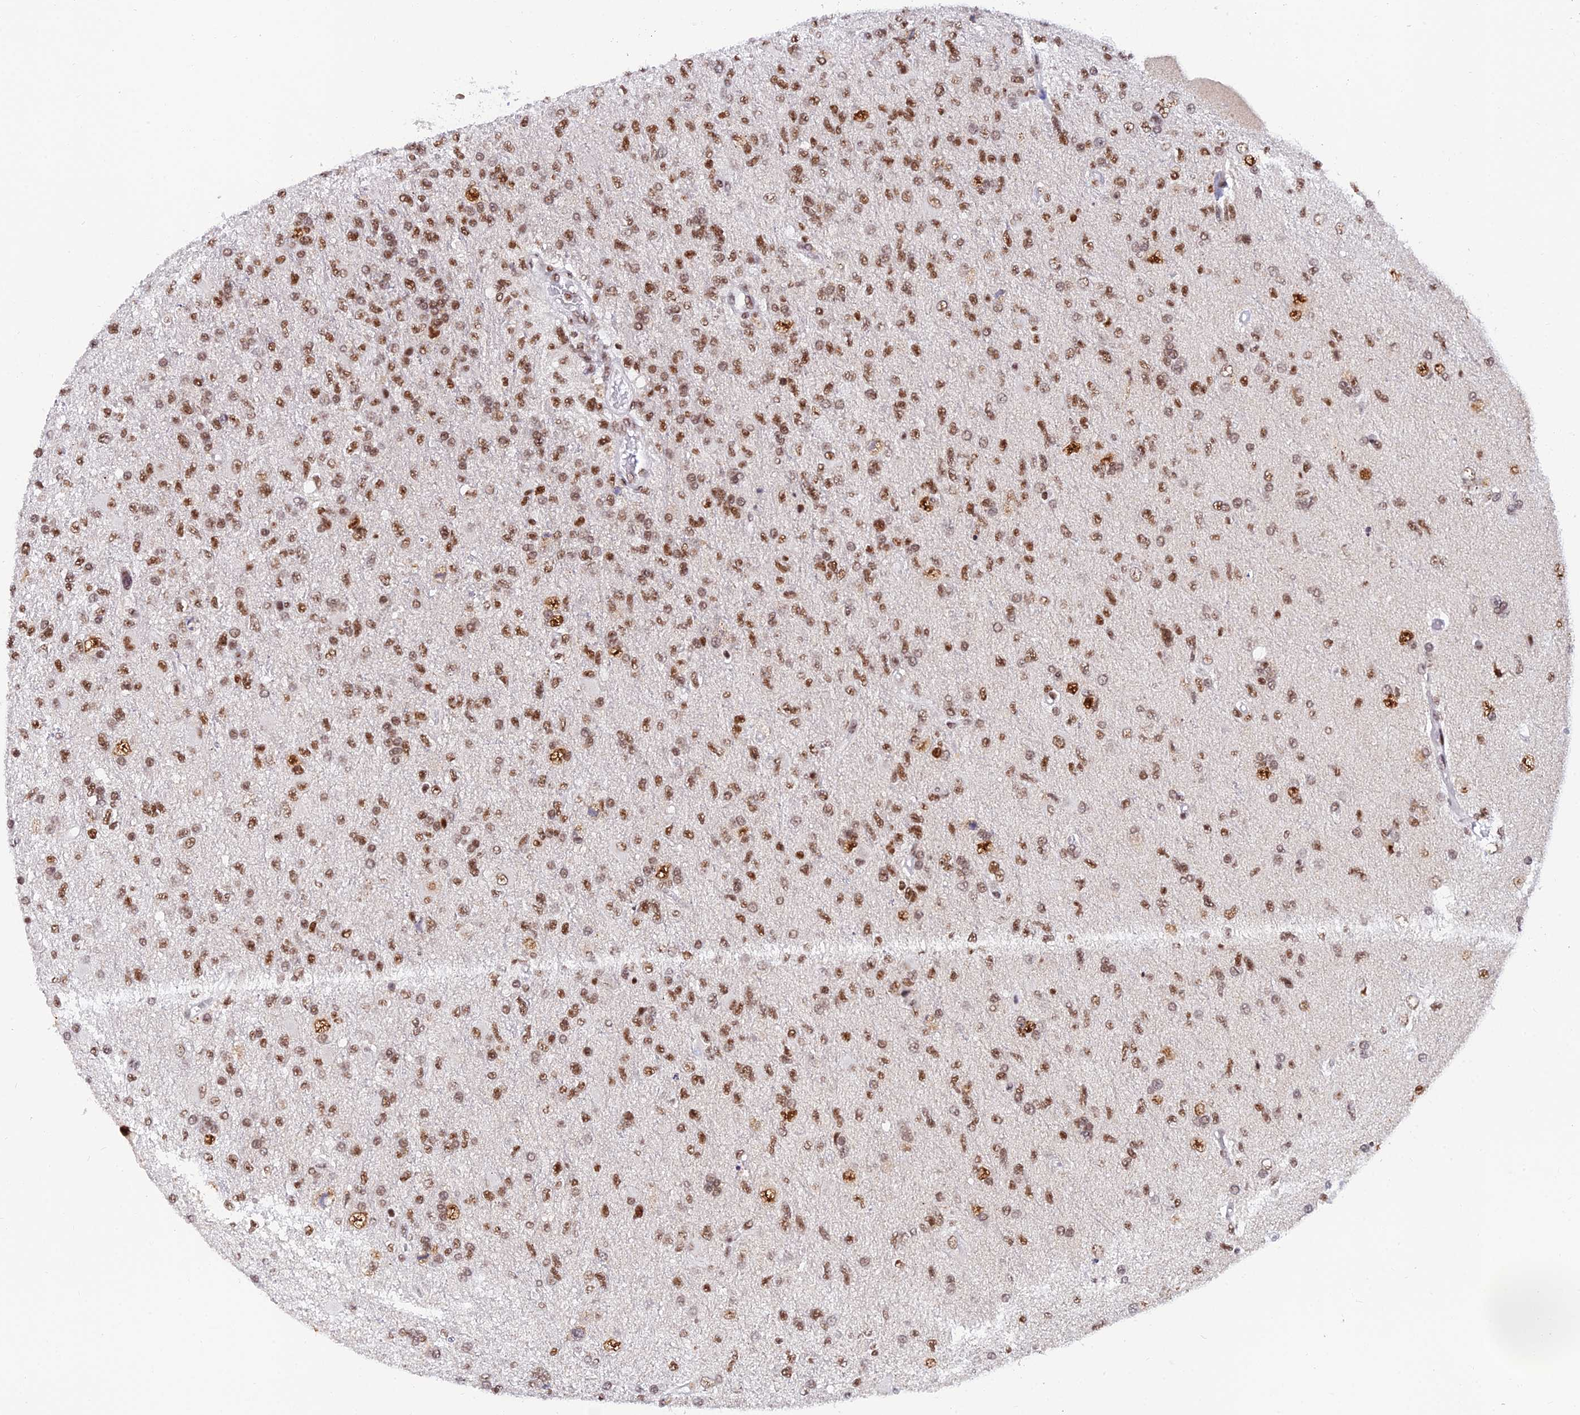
{"staining": {"intensity": "moderate", "quantity": ">75%", "location": "nuclear"}, "tissue": "glioma", "cell_type": "Tumor cells", "image_type": "cancer", "snomed": [{"axis": "morphology", "description": "Glioma, malignant, High grade"}, {"axis": "topography", "description": "Brain"}], "caption": "Moderate nuclear staining for a protein is present in about >75% of tumor cells of malignant glioma (high-grade) using immunohistochemistry (IHC).", "gene": "USP22", "patient": {"sex": "male", "age": 56}}